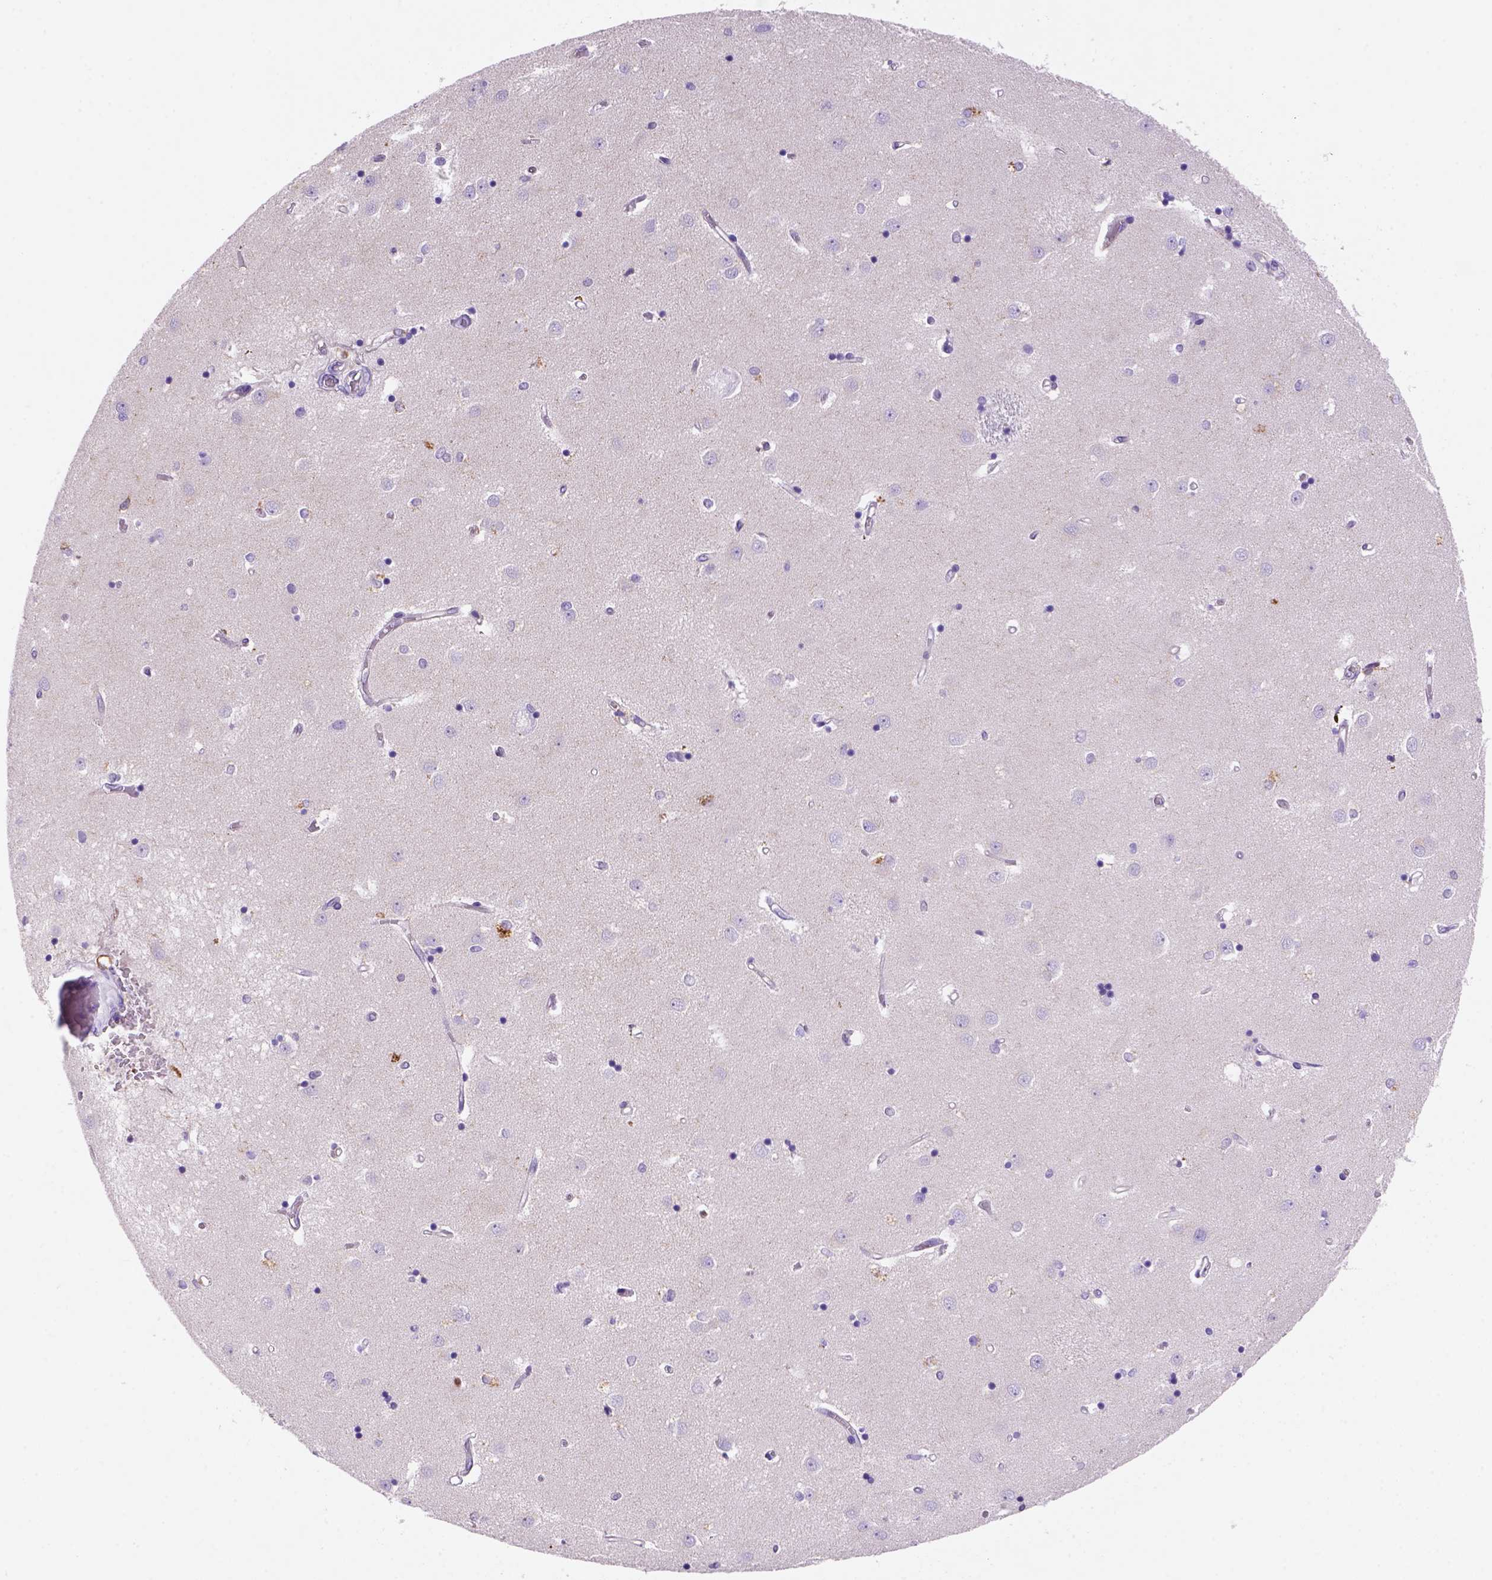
{"staining": {"intensity": "strong", "quantity": "<25%", "location": "cytoplasmic/membranous"}, "tissue": "caudate", "cell_type": "Glial cells", "image_type": "normal", "snomed": [{"axis": "morphology", "description": "Normal tissue, NOS"}, {"axis": "topography", "description": "Lateral ventricle wall"}], "caption": "Protein expression analysis of unremarkable caudate exhibits strong cytoplasmic/membranous expression in approximately <25% of glial cells. (DAB (3,3'-diaminobenzidine) IHC with brightfield microscopy, high magnification).", "gene": "INPP5D", "patient": {"sex": "male", "age": 54}}